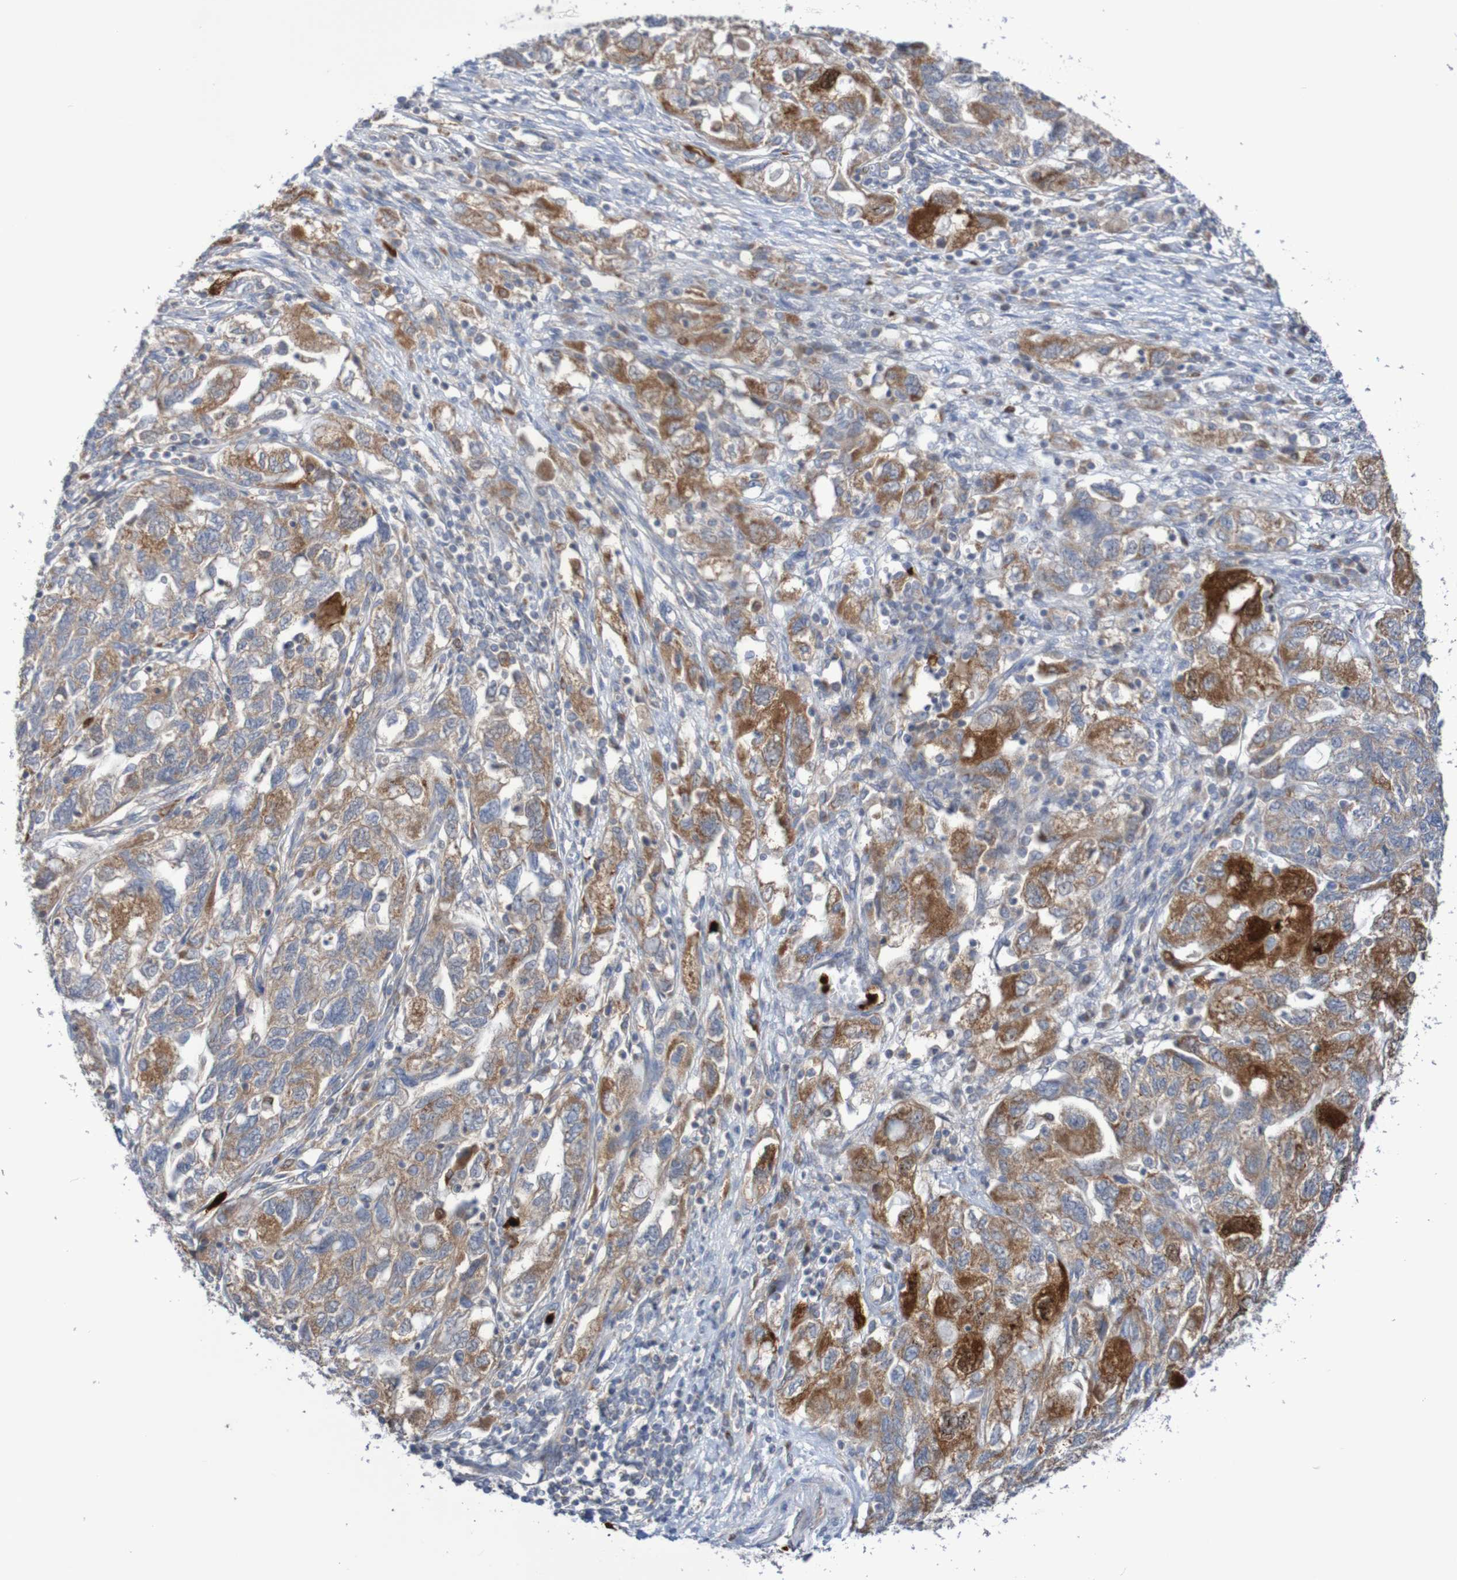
{"staining": {"intensity": "moderate", "quantity": ">75%", "location": "cytoplasmic/membranous,nuclear"}, "tissue": "ovarian cancer", "cell_type": "Tumor cells", "image_type": "cancer", "snomed": [{"axis": "morphology", "description": "Carcinoma, NOS"}, {"axis": "morphology", "description": "Cystadenocarcinoma, serous, NOS"}, {"axis": "topography", "description": "Ovary"}], "caption": "DAB immunohistochemical staining of ovarian carcinoma shows moderate cytoplasmic/membranous and nuclear protein expression in about >75% of tumor cells.", "gene": "PARP4", "patient": {"sex": "female", "age": 69}}